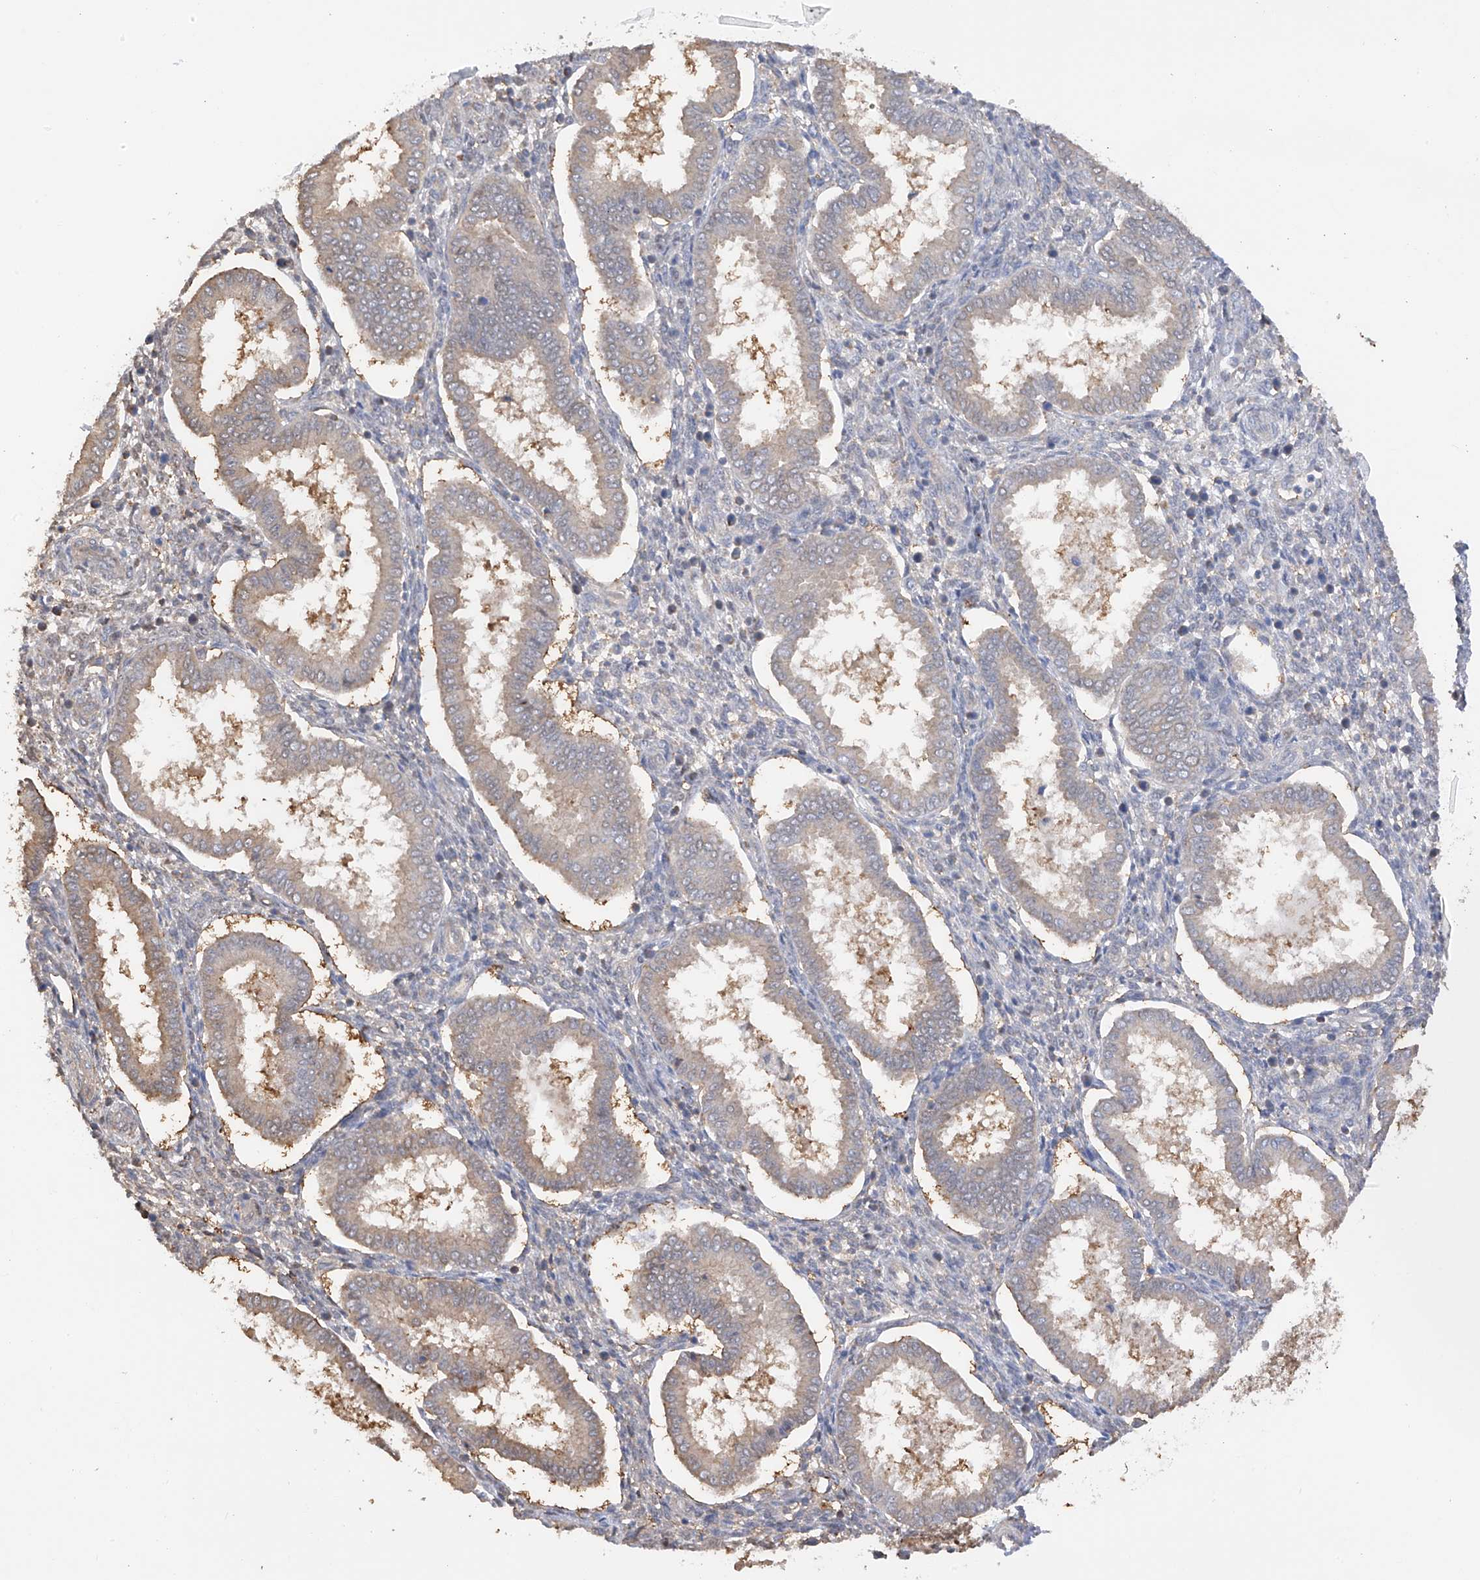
{"staining": {"intensity": "negative", "quantity": "none", "location": "none"}, "tissue": "endometrium", "cell_type": "Cells in endometrial stroma", "image_type": "normal", "snomed": [{"axis": "morphology", "description": "Normal tissue, NOS"}, {"axis": "topography", "description": "Endometrium"}], "caption": "This is an immunohistochemistry micrograph of unremarkable endometrium. There is no staining in cells in endometrial stroma.", "gene": "PMM1", "patient": {"sex": "female", "age": 24}}